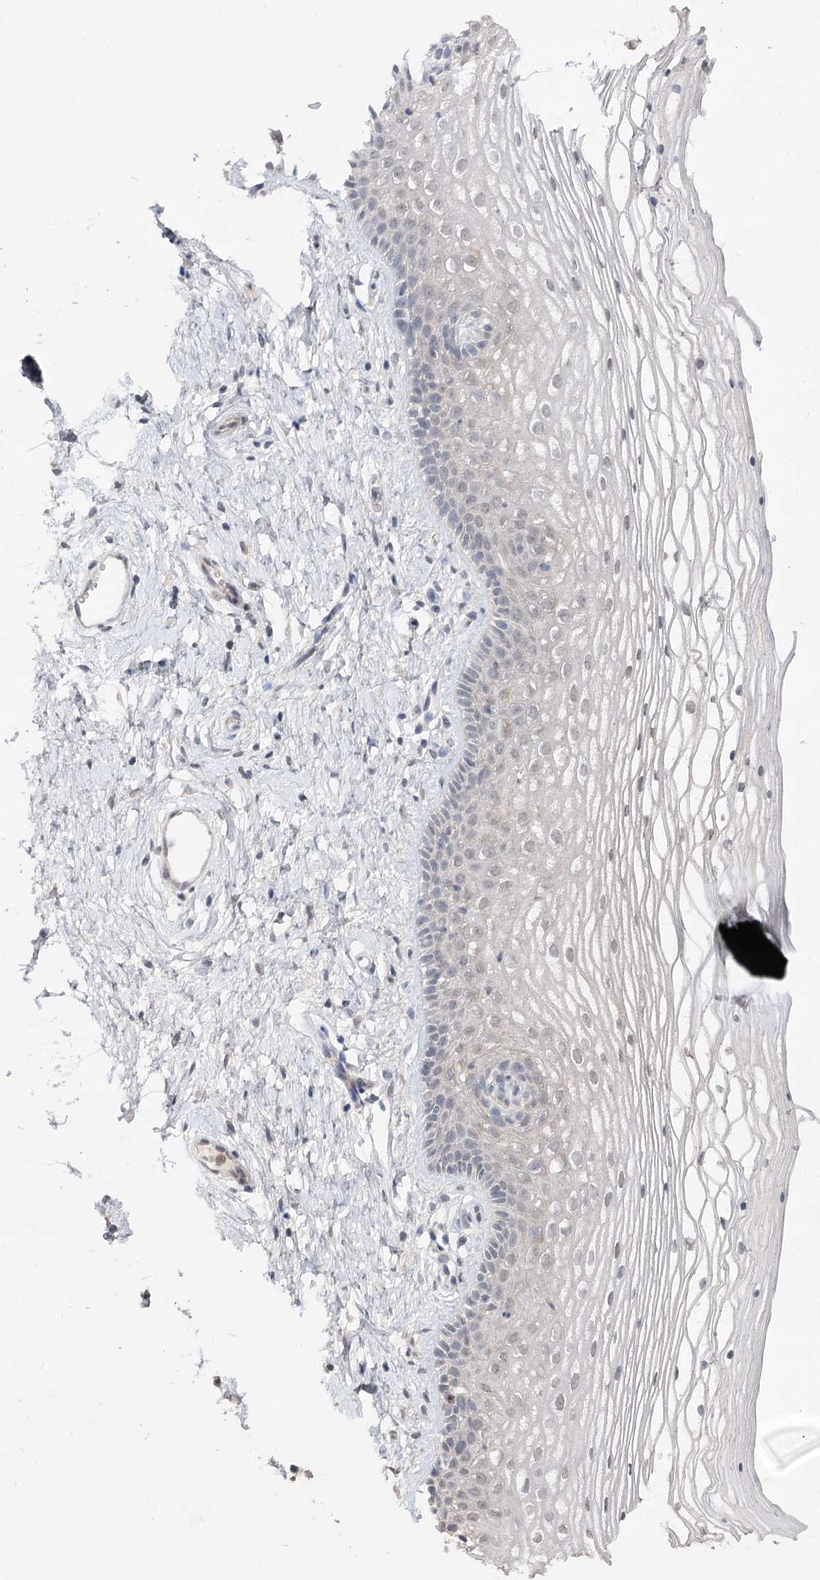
{"staining": {"intensity": "negative", "quantity": "none", "location": "none"}, "tissue": "vagina", "cell_type": "Squamous epithelial cells", "image_type": "normal", "snomed": [{"axis": "morphology", "description": "Normal tissue, NOS"}, {"axis": "topography", "description": "Vagina"}], "caption": "Squamous epithelial cells show no significant protein positivity in normal vagina. (DAB immunohistochemistry, high magnification).", "gene": "ATP10B", "patient": {"sex": "female", "age": 46}}